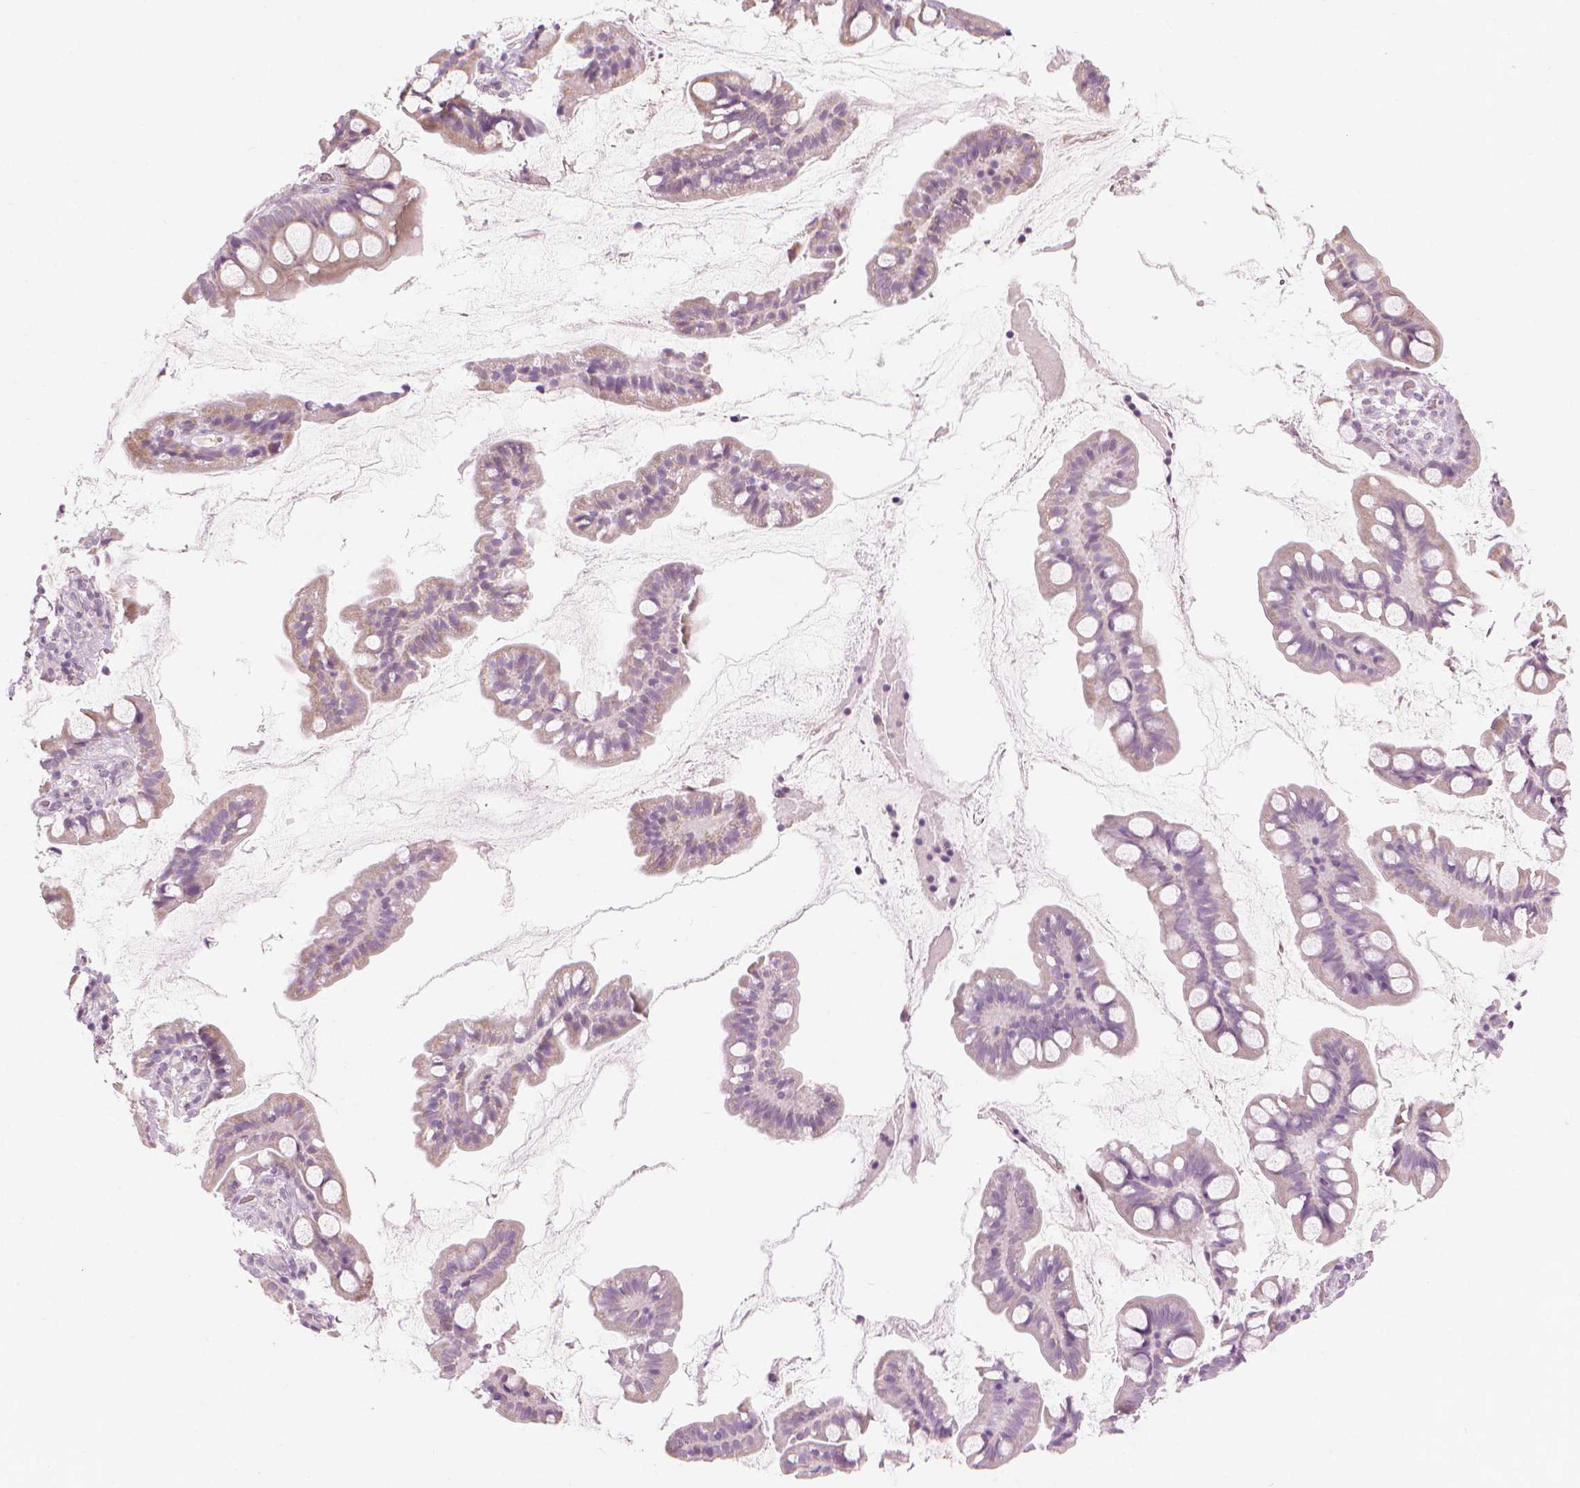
{"staining": {"intensity": "weak", "quantity": "<25%", "location": "cytoplasmic/membranous"}, "tissue": "small intestine", "cell_type": "Glandular cells", "image_type": "normal", "snomed": [{"axis": "morphology", "description": "Normal tissue, NOS"}, {"axis": "topography", "description": "Small intestine"}], "caption": "This is a micrograph of immunohistochemistry staining of benign small intestine, which shows no expression in glandular cells. The staining is performed using DAB brown chromogen with nuclei counter-stained in using hematoxylin.", "gene": "CFAP126", "patient": {"sex": "male", "age": 70}}